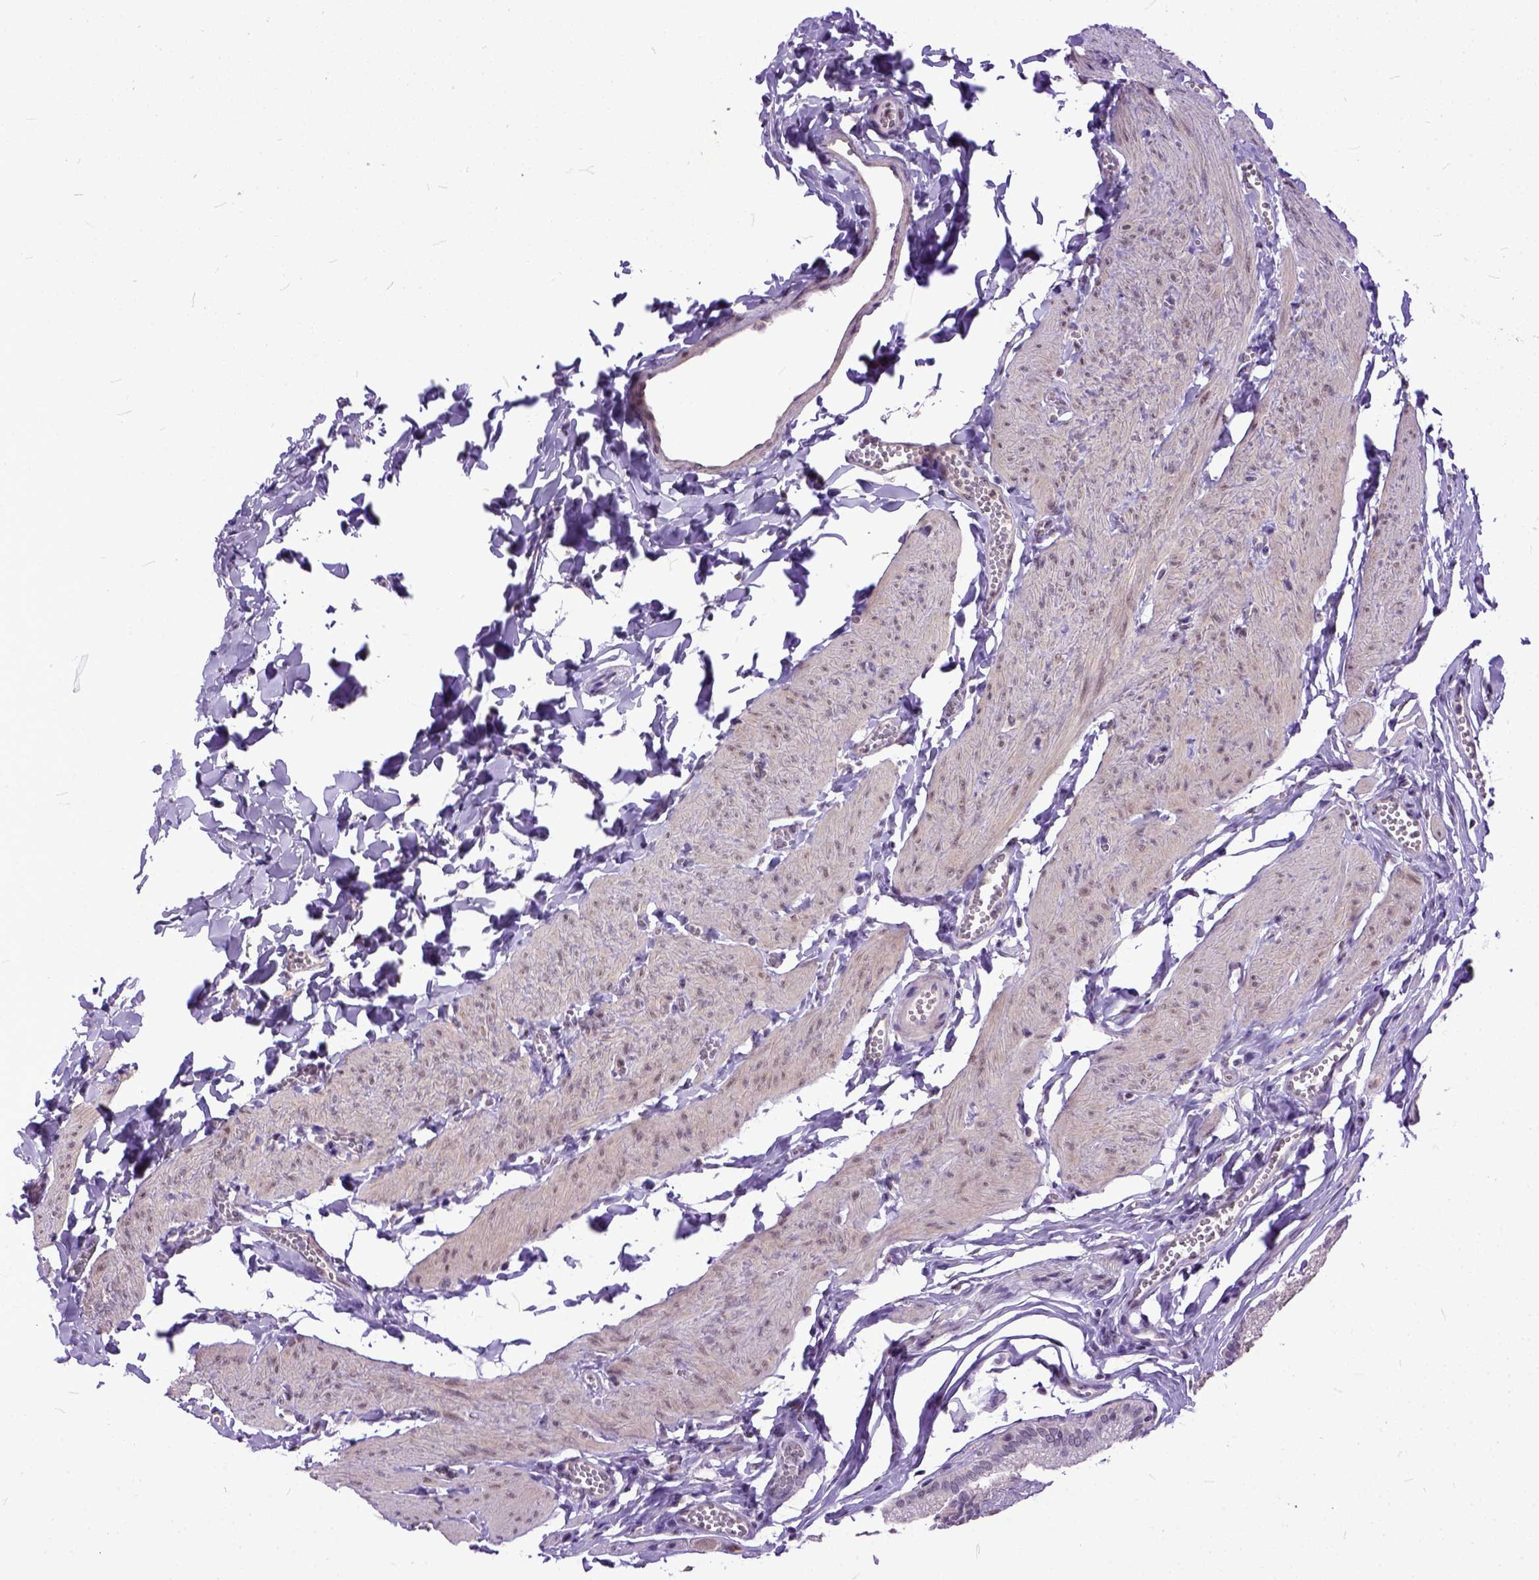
{"staining": {"intensity": "negative", "quantity": "none", "location": "none"}, "tissue": "gallbladder", "cell_type": "Glandular cells", "image_type": "normal", "snomed": [{"axis": "morphology", "description": "Normal tissue, NOS"}, {"axis": "topography", "description": "Gallbladder"}, {"axis": "topography", "description": "Peripheral nerve tissue"}], "caption": "There is no significant expression in glandular cells of gallbladder.", "gene": "TCEAL7", "patient": {"sex": "male", "age": 17}}